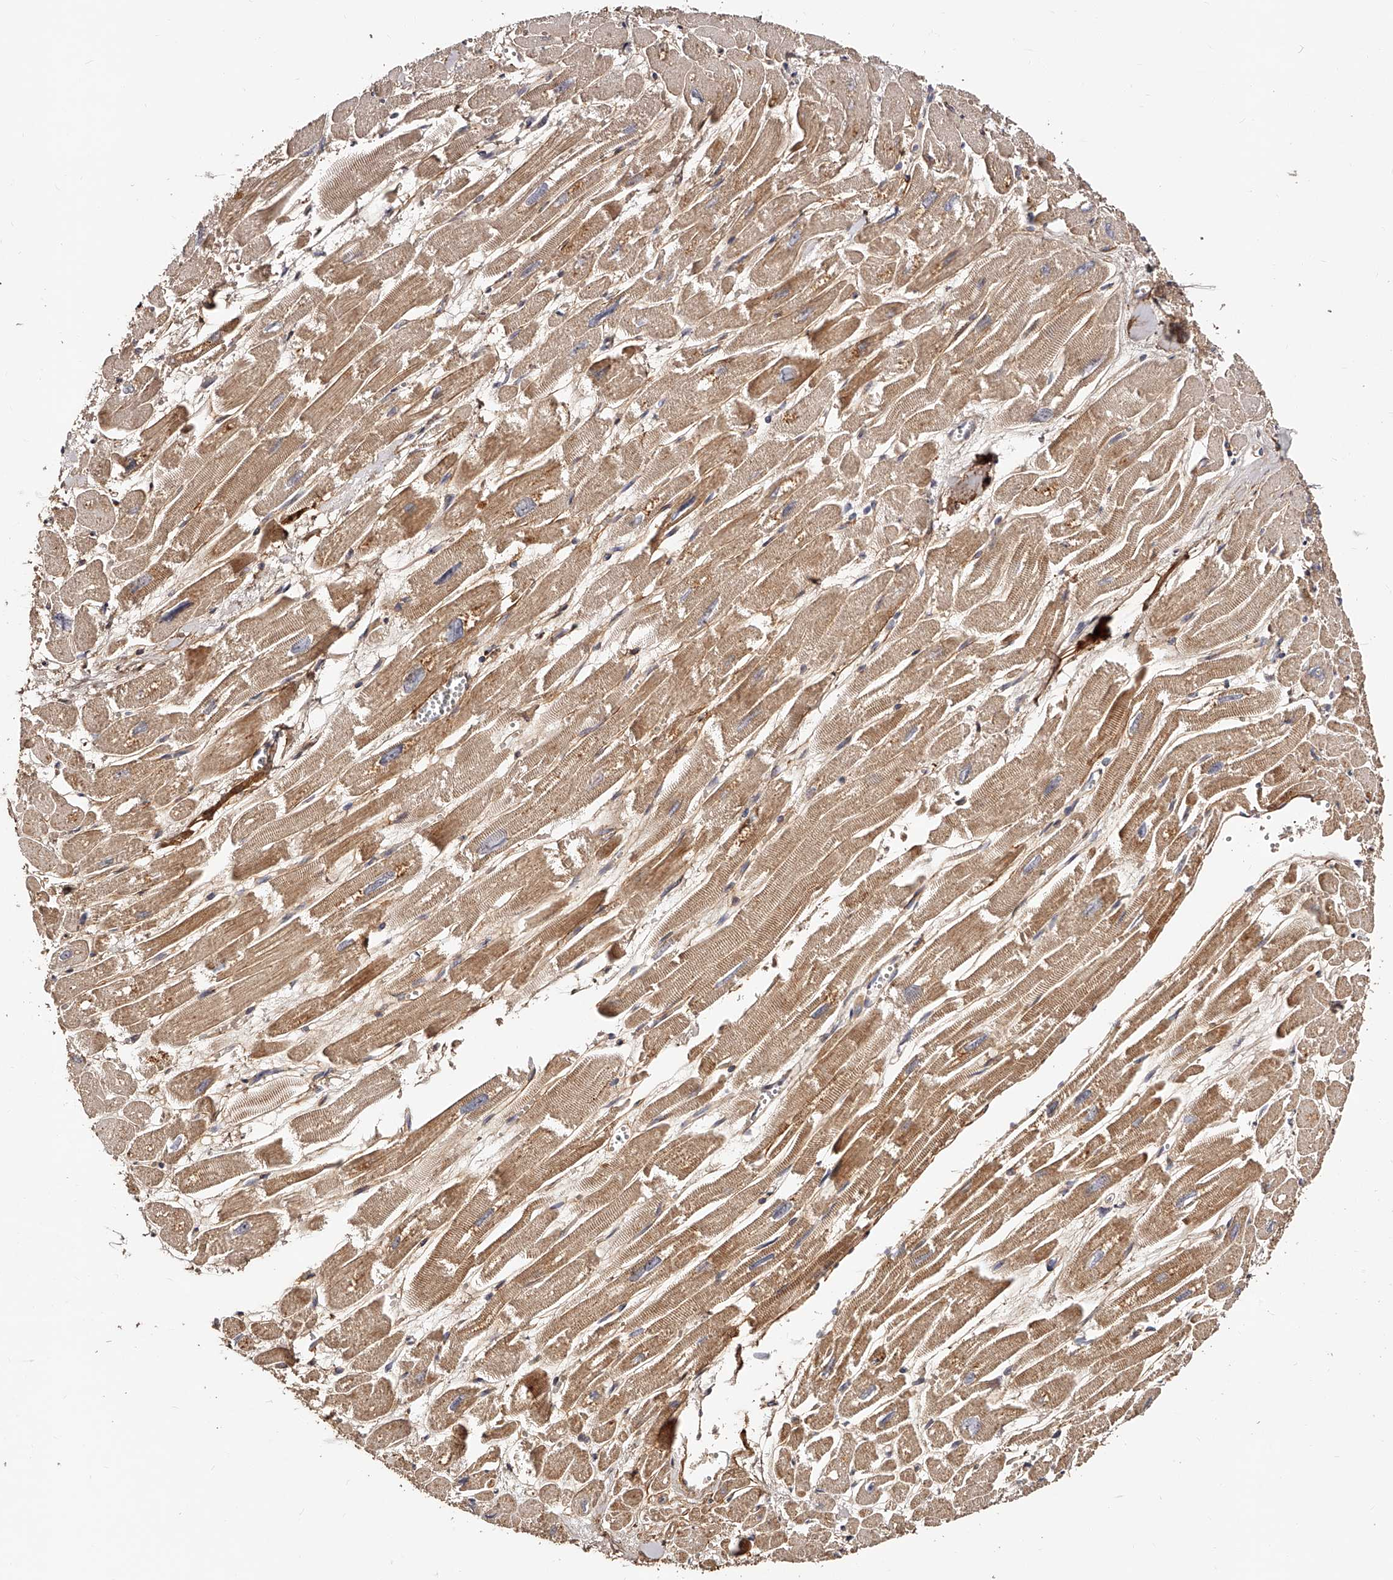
{"staining": {"intensity": "moderate", "quantity": ">75%", "location": "cytoplasmic/membranous"}, "tissue": "heart muscle", "cell_type": "Cardiomyocytes", "image_type": "normal", "snomed": [{"axis": "morphology", "description": "Normal tissue, NOS"}, {"axis": "topography", "description": "Heart"}], "caption": "This image shows unremarkable heart muscle stained with IHC to label a protein in brown. The cytoplasmic/membranous of cardiomyocytes show moderate positivity for the protein. Nuclei are counter-stained blue.", "gene": "ZNF502", "patient": {"sex": "male", "age": 54}}